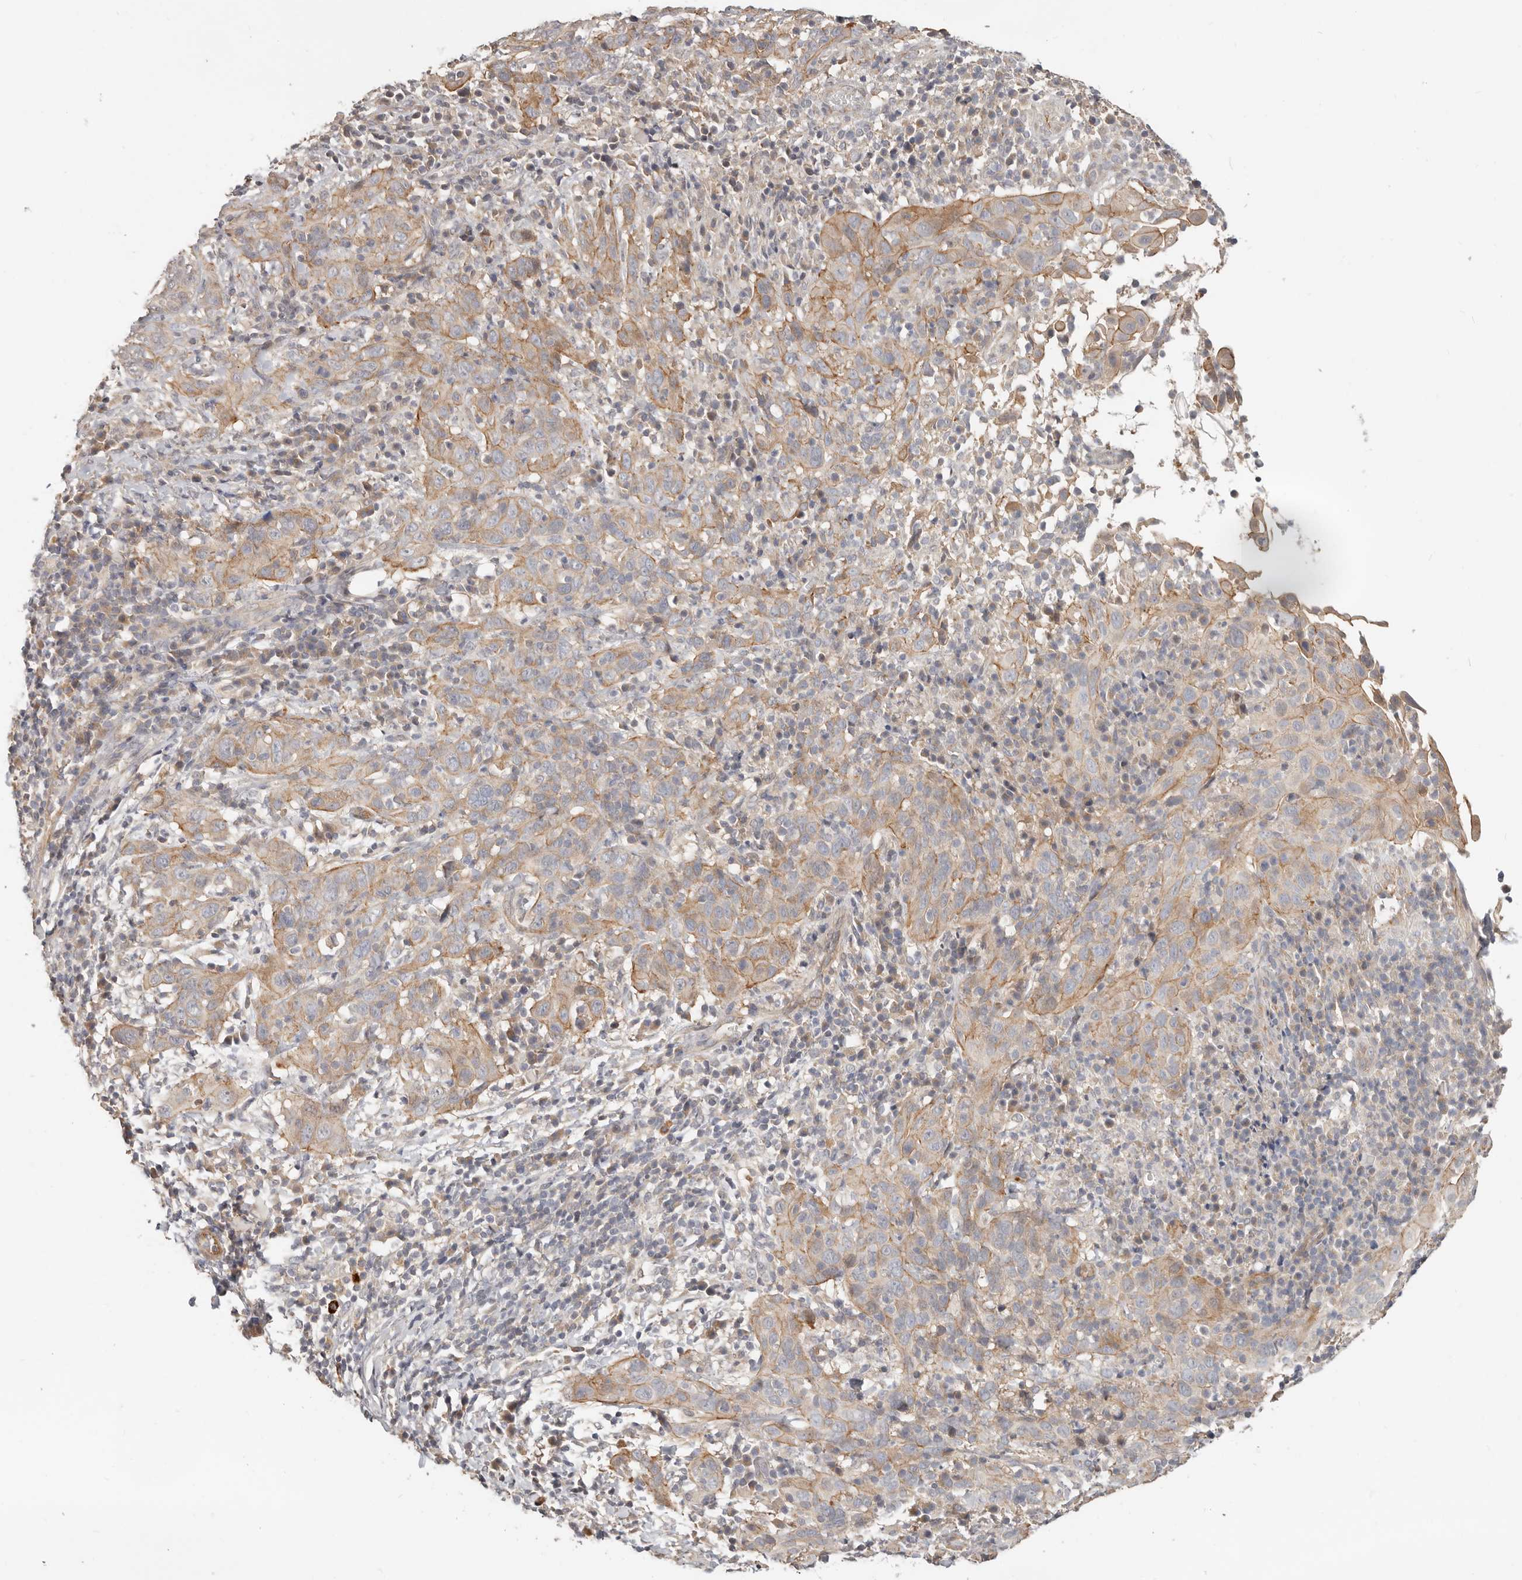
{"staining": {"intensity": "moderate", "quantity": "25%-75%", "location": "cytoplasmic/membranous"}, "tissue": "cervical cancer", "cell_type": "Tumor cells", "image_type": "cancer", "snomed": [{"axis": "morphology", "description": "Squamous cell carcinoma, NOS"}, {"axis": "topography", "description": "Cervix"}], "caption": "Cervical cancer stained with a protein marker reveals moderate staining in tumor cells.", "gene": "ZRANB1", "patient": {"sex": "female", "age": 46}}